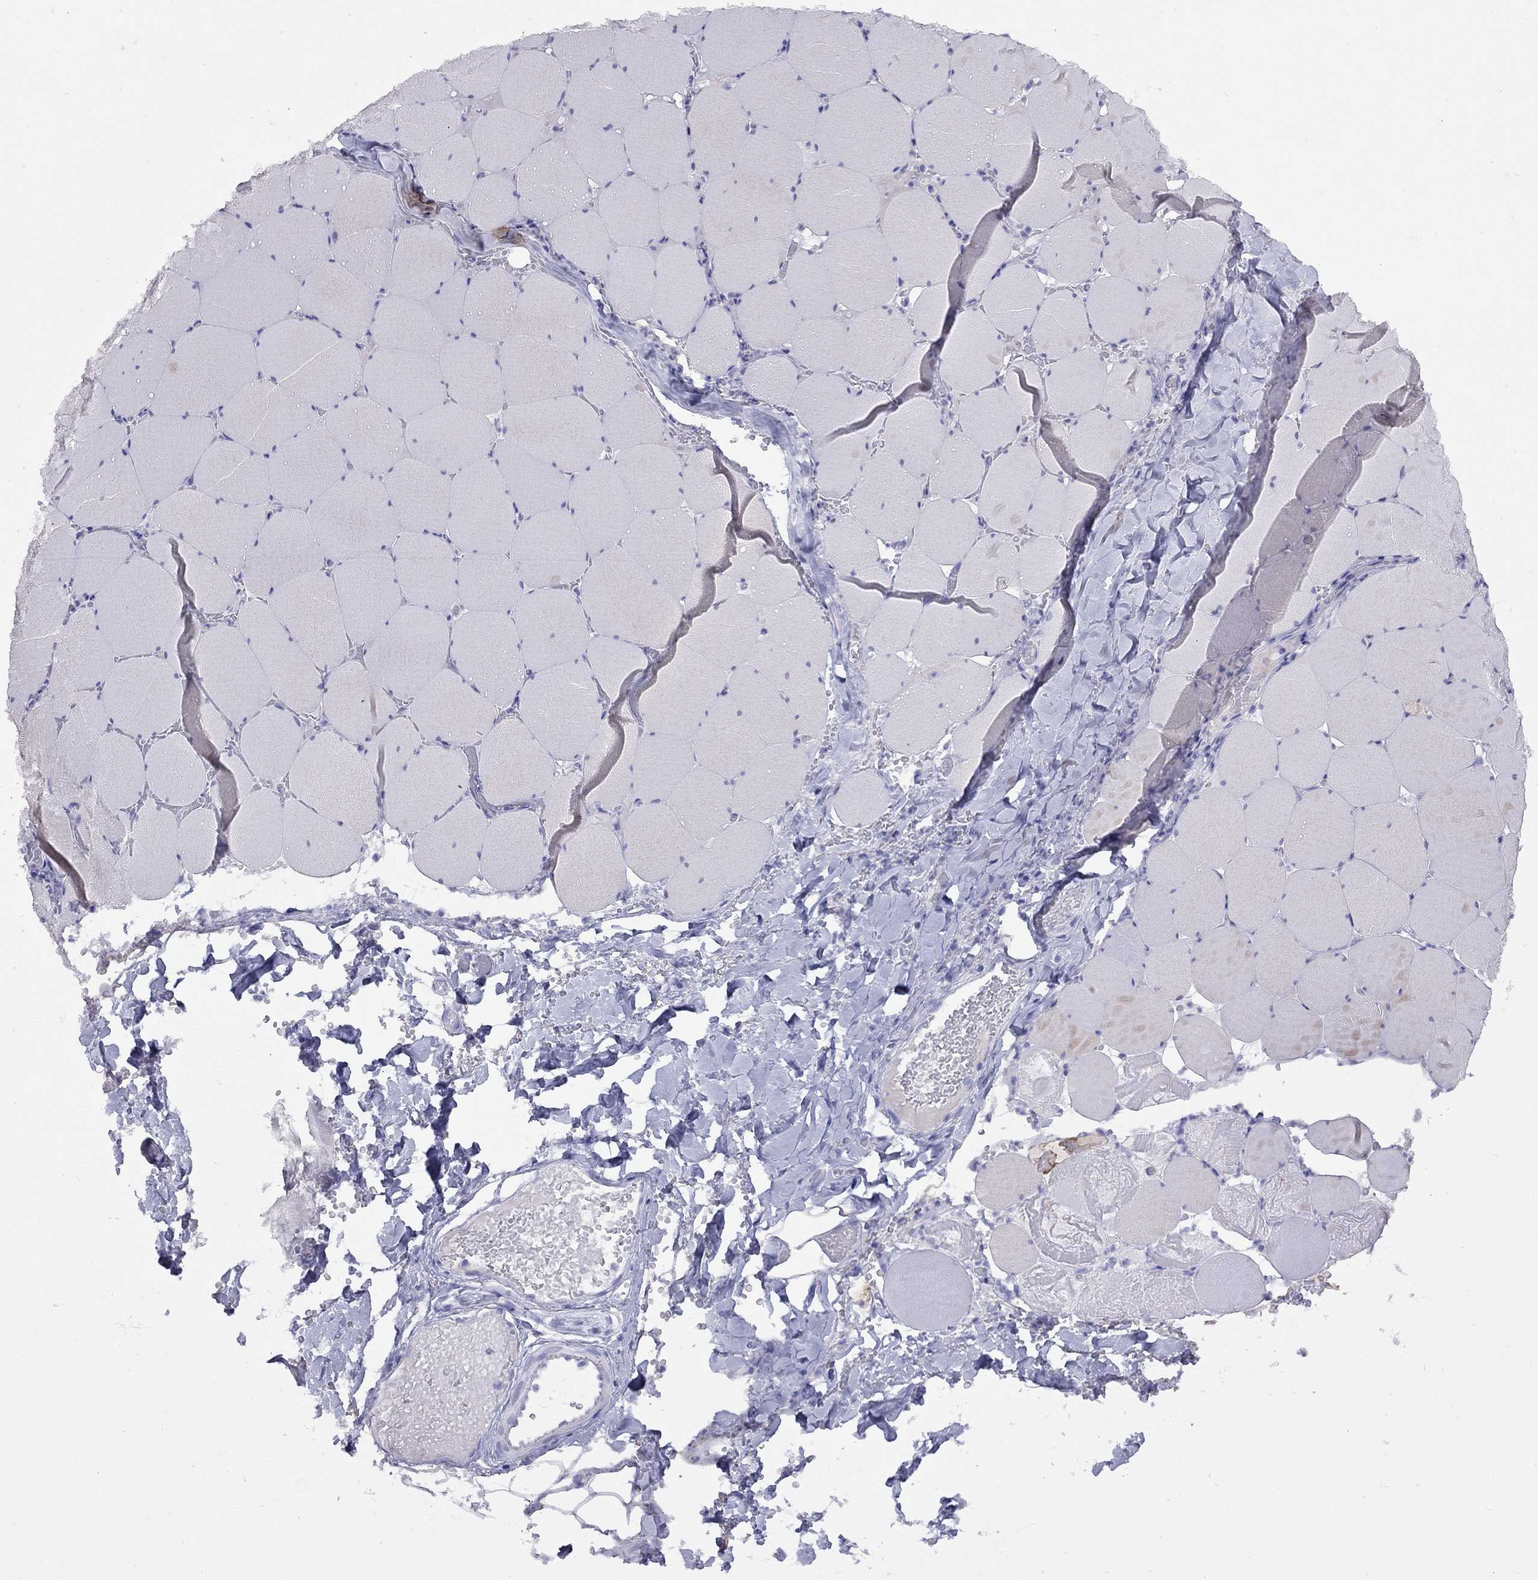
{"staining": {"intensity": "negative", "quantity": "none", "location": "none"}, "tissue": "skeletal muscle", "cell_type": "Myocytes", "image_type": "normal", "snomed": [{"axis": "morphology", "description": "Normal tissue, NOS"}, {"axis": "morphology", "description": "Malignant melanoma, Metastatic site"}, {"axis": "topography", "description": "Skeletal muscle"}], "caption": "This photomicrograph is of normal skeletal muscle stained with IHC to label a protein in brown with the nuclei are counter-stained blue. There is no staining in myocytes.", "gene": "GRIA2", "patient": {"sex": "male", "age": 50}}